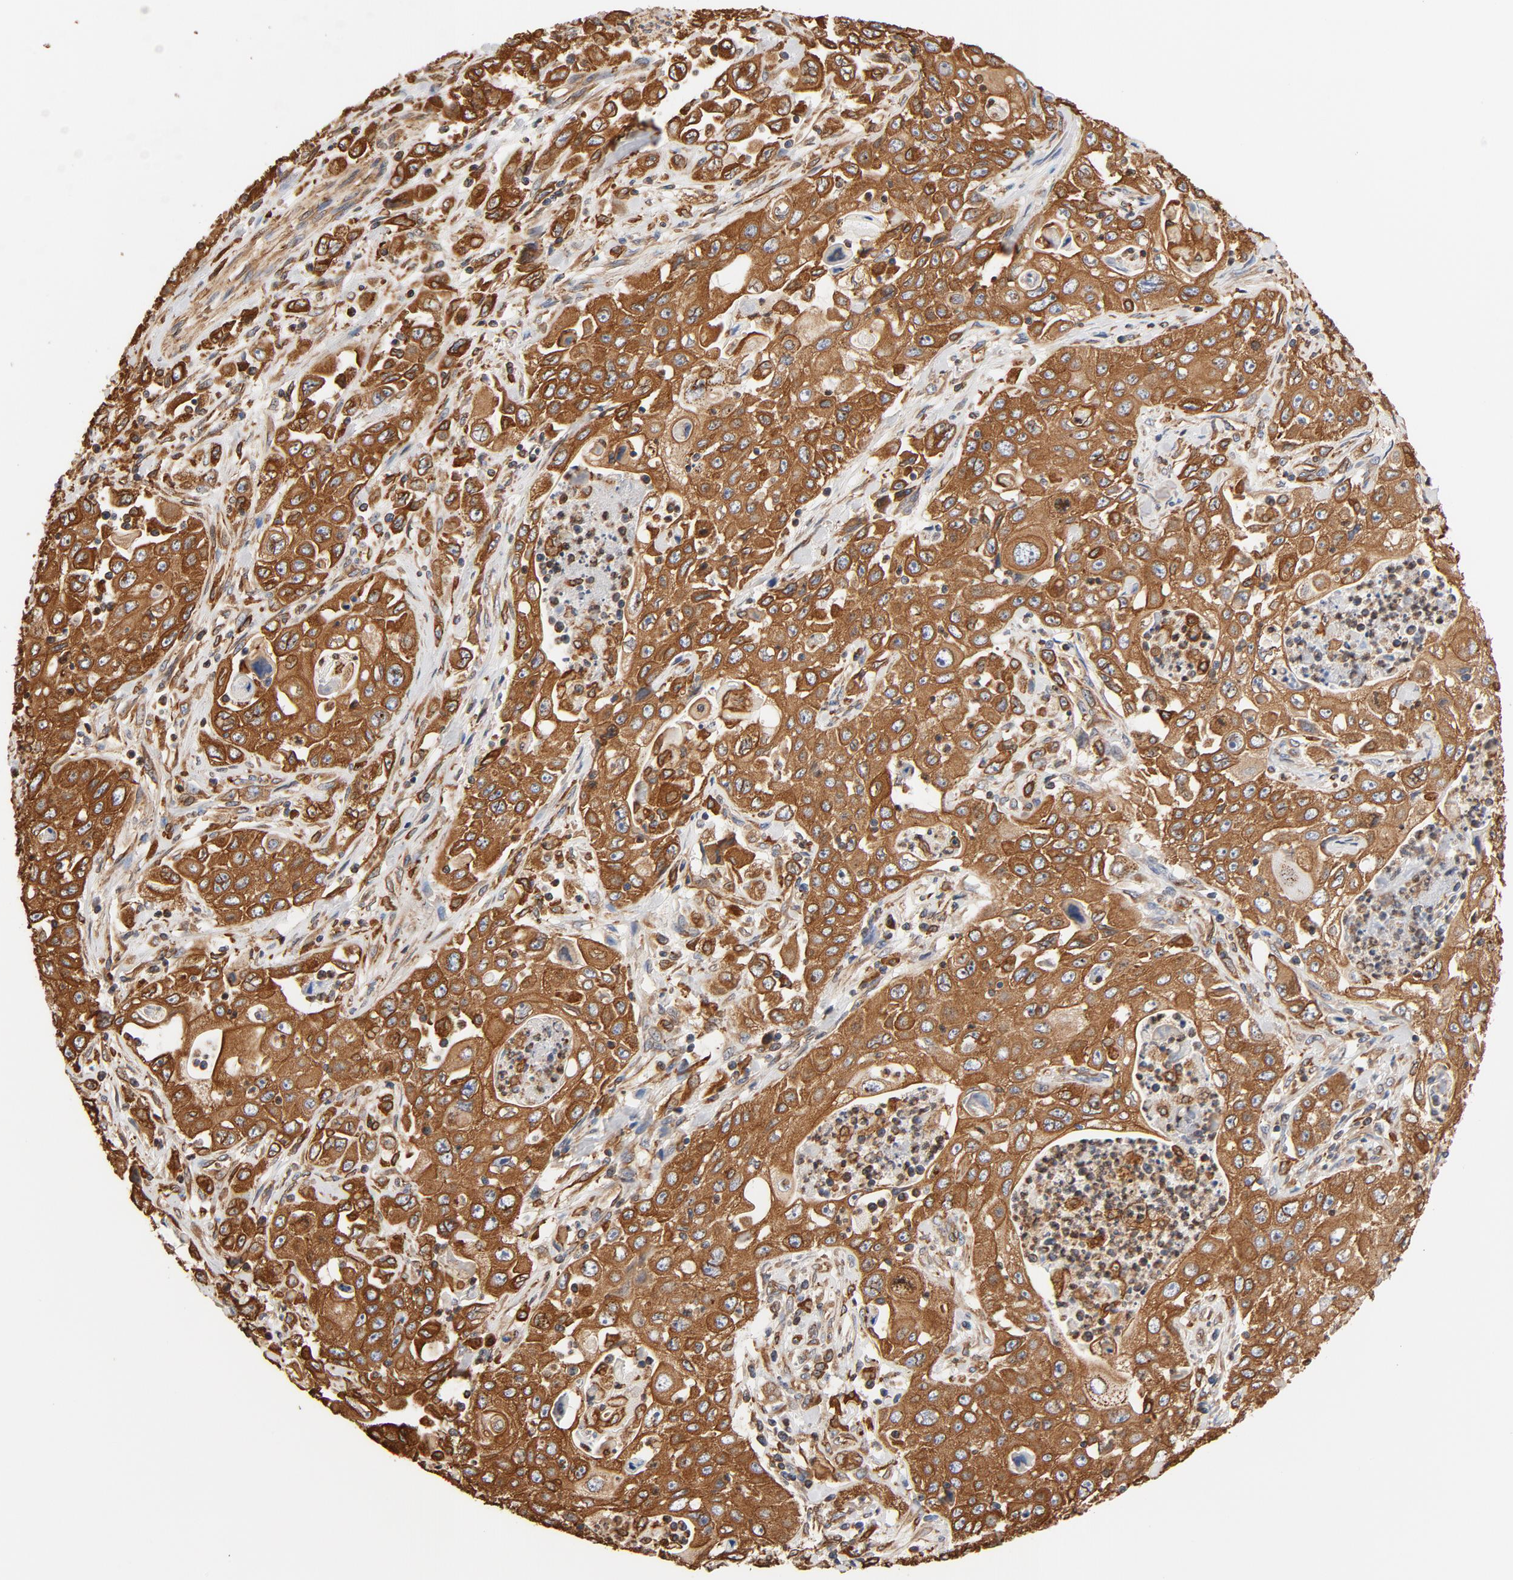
{"staining": {"intensity": "strong", "quantity": ">75%", "location": "cytoplasmic/membranous"}, "tissue": "pancreatic cancer", "cell_type": "Tumor cells", "image_type": "cancer", "snomed": [{"axis": "morphology", "description": "Adenocarcinoma, NOS"}, {"axis": "topography", "description": "Pancreas"}], "caption": "Immunohistochemical staining of human pancreatic cancer shows high levels of strong cytoplasmic/membranous protein staining in approximately >75% of tumor cells.", "gene": "BCAP31", "patient": {"sex": "male", "age": 70}}